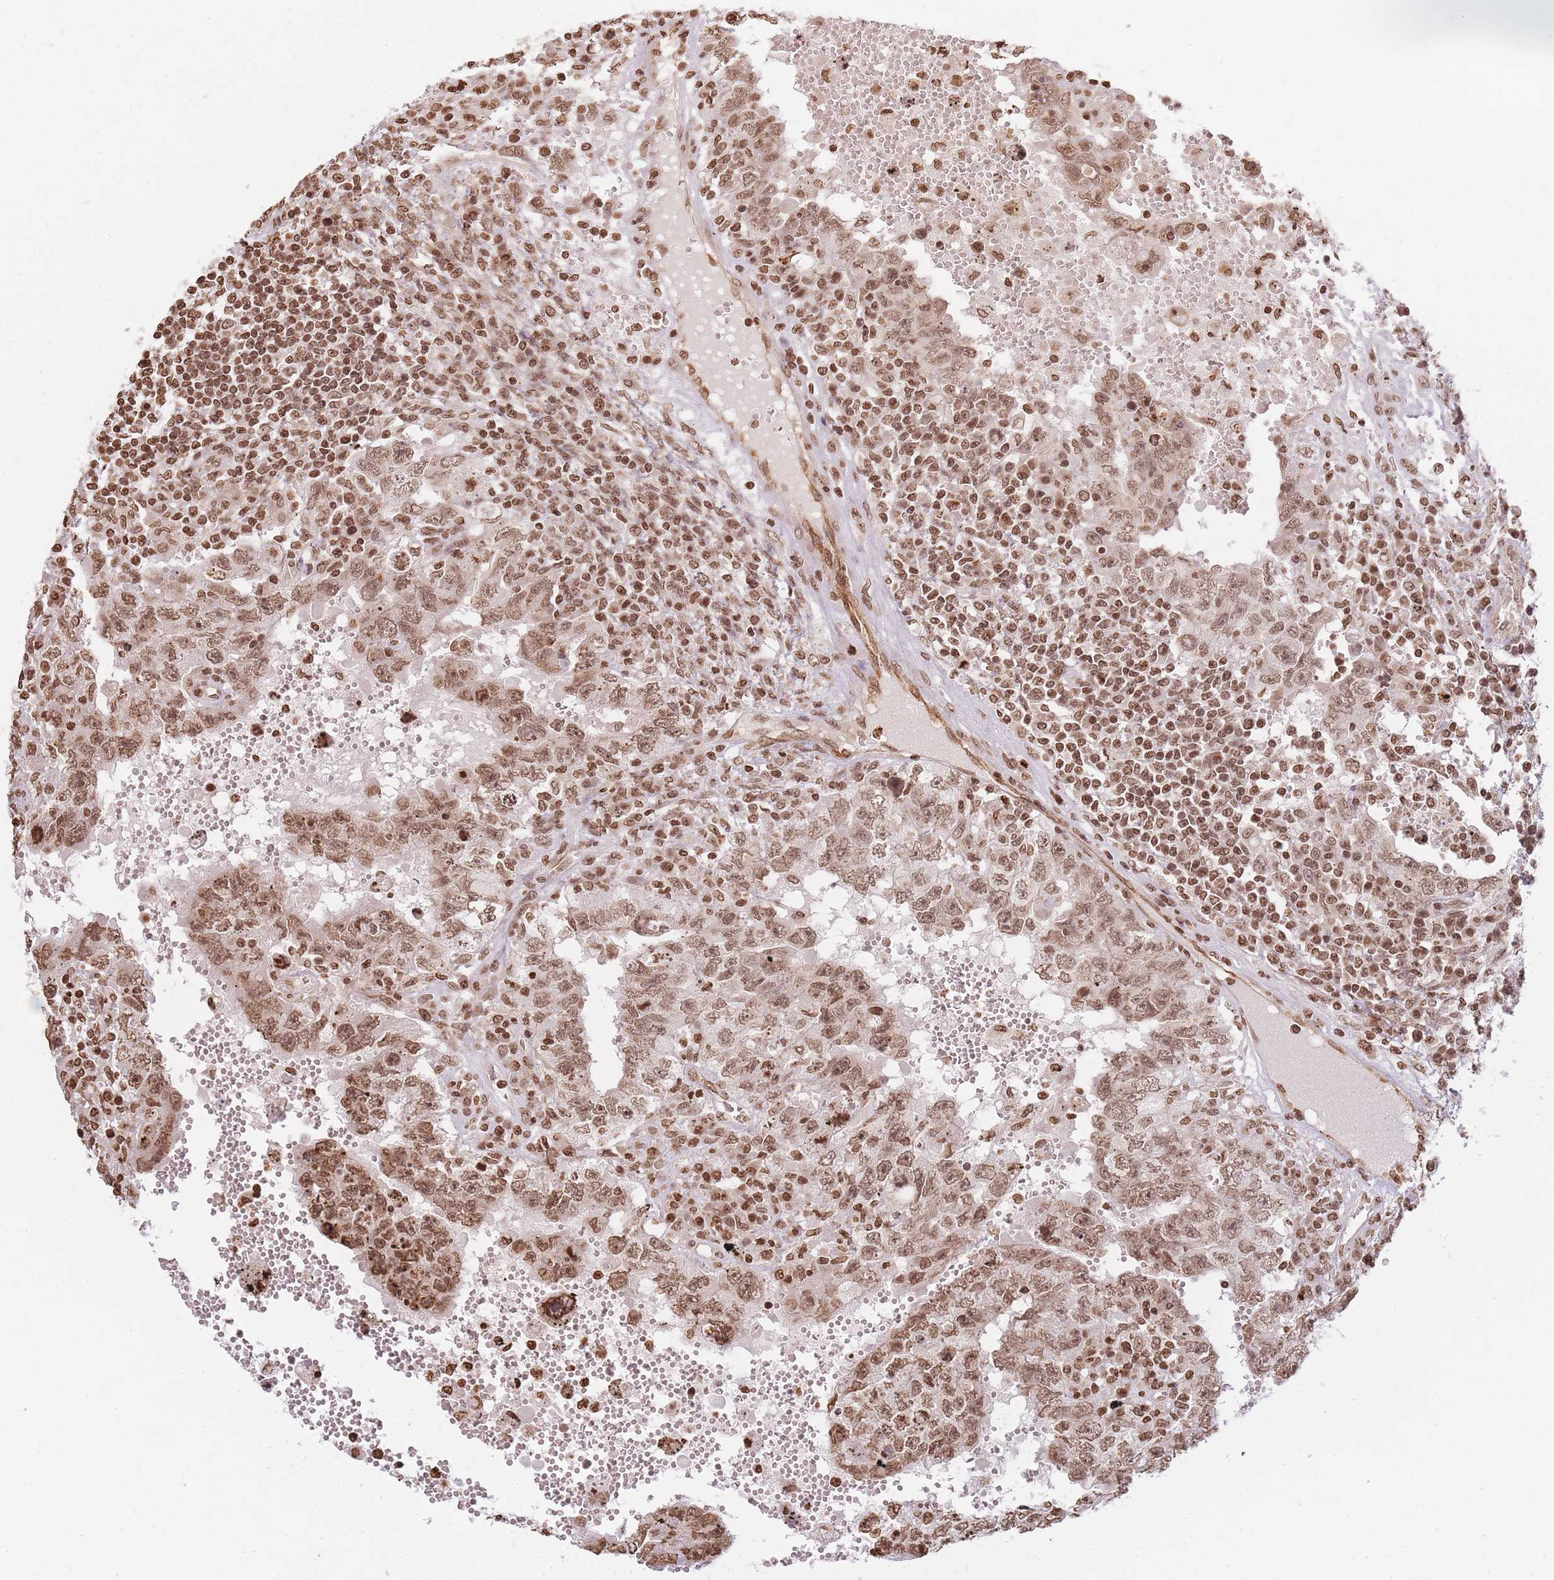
{"staining": {"intensity": "moderate", "quantity": ">75%", "location": "nuclear"}, "tissue": "testis cancer", "cell_type": "Tumor cells", "image_type": "cancer", "snomed": [{"axis": "morphology", "description": "Carcinoma, Embryonal, NOS"}, {"axis": "topography", "description": "Testis"}], "caption": "Moderate nuclear expression is identified in approximately >75% of tumor cells in embryonal carcinoma (testis).", "gene": "WWTR1", "patient": {"sex": "male", "age": 26}}